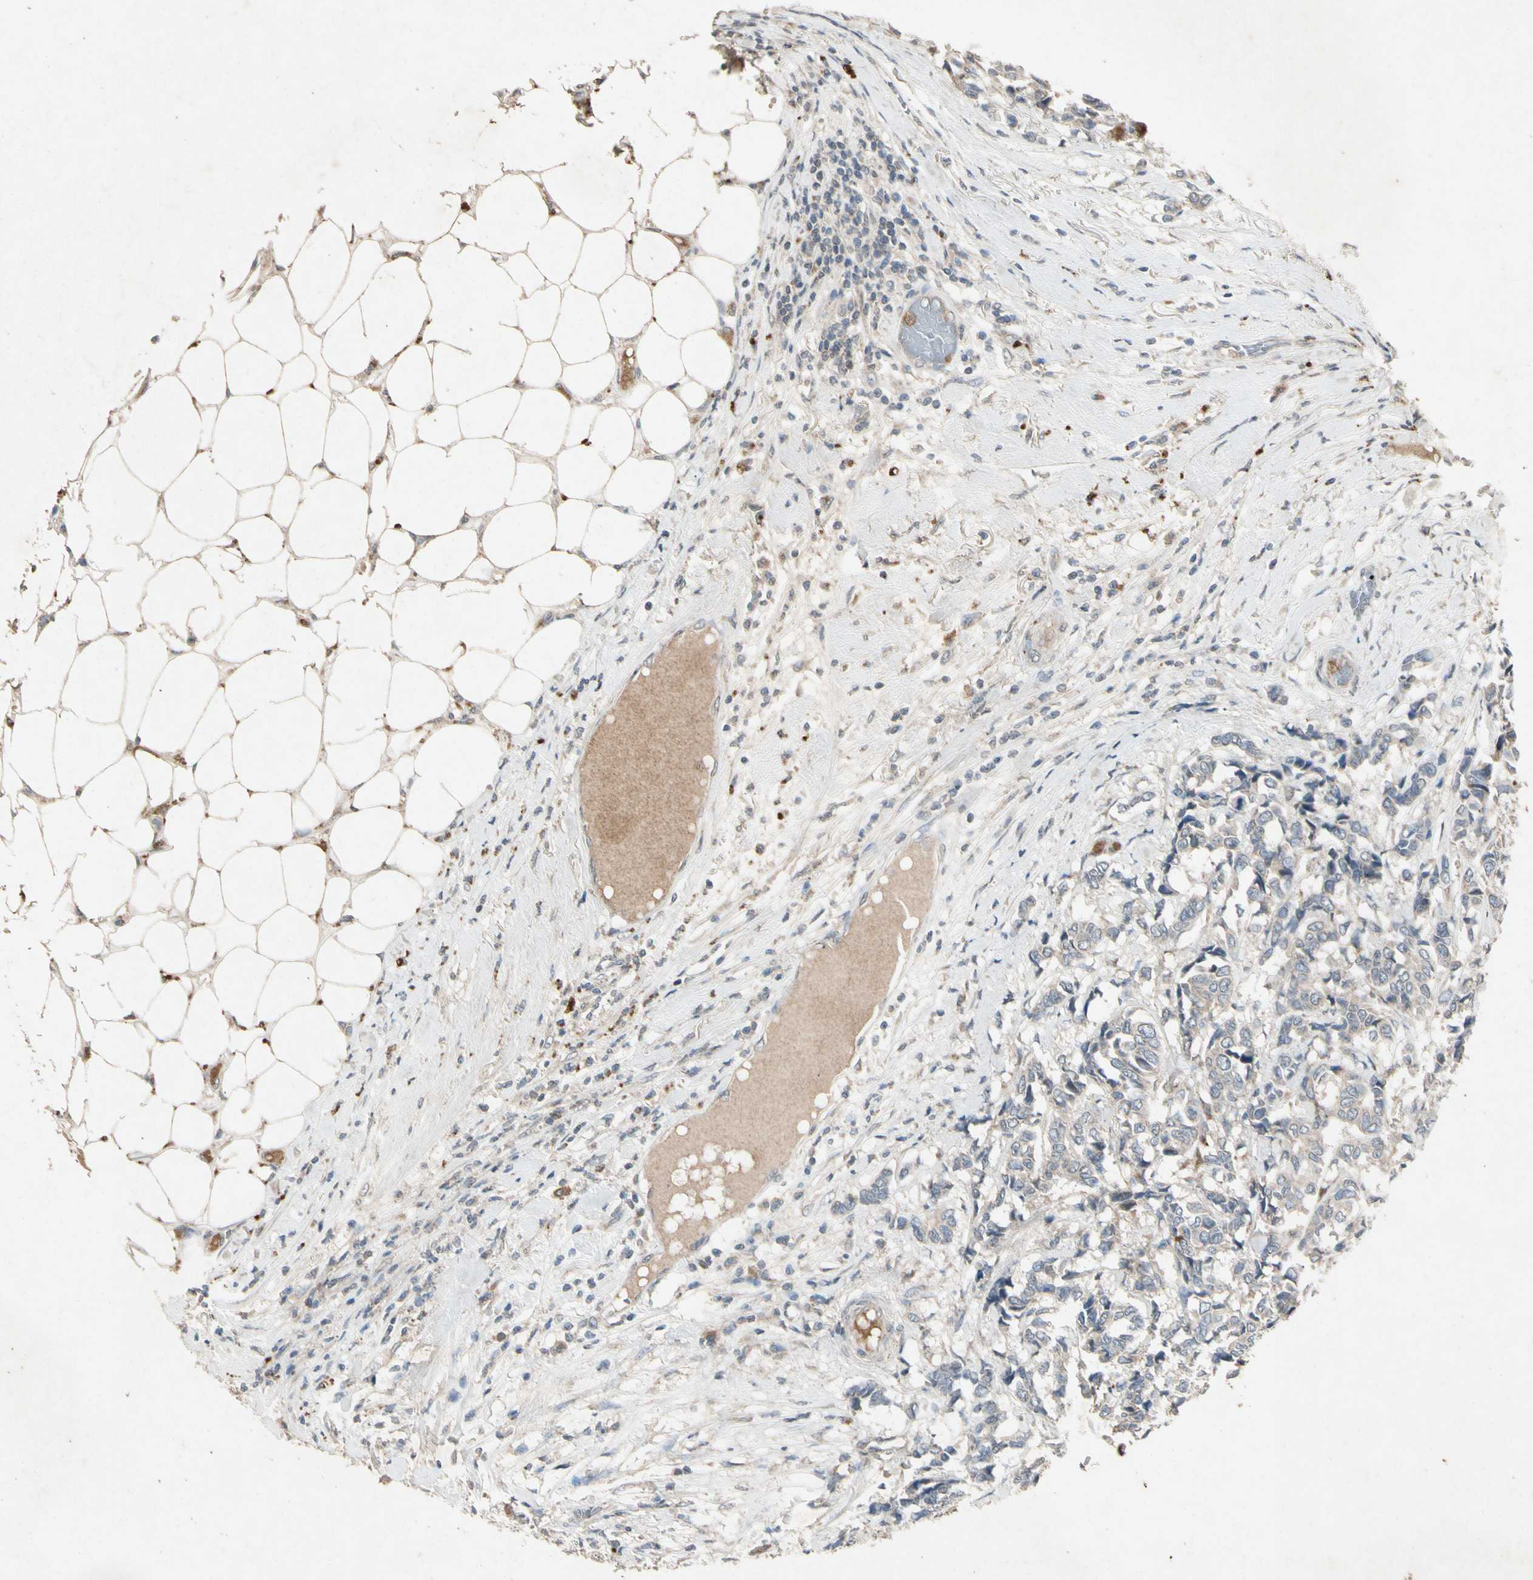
{"staining": {"intensity": "weak", "quantity": "<25%", "location": "cytoplasmic/membranous"}, "tissue": "breast cancer", "cell_type": "Tumor cells", "image_type": "cancer", "snomed": [{"axis": "morphology", "description": "Duct carcinoma"}, {"axis": "topography", "description": "Breast"}], "caption": "IHC histopathology image of neoplastic tissue: human intraductal carcinoma (breast) stained with DAB (3,3'-diaminobenzidine) exhibits no significant protein expression in tumor cells. (DAB (3,3'-diaminobenzidine) IHC visualized using brightfield microscopy, high magnification).", "gene": "GPLD1", "patient": {"sex": "female", "age": 87}}